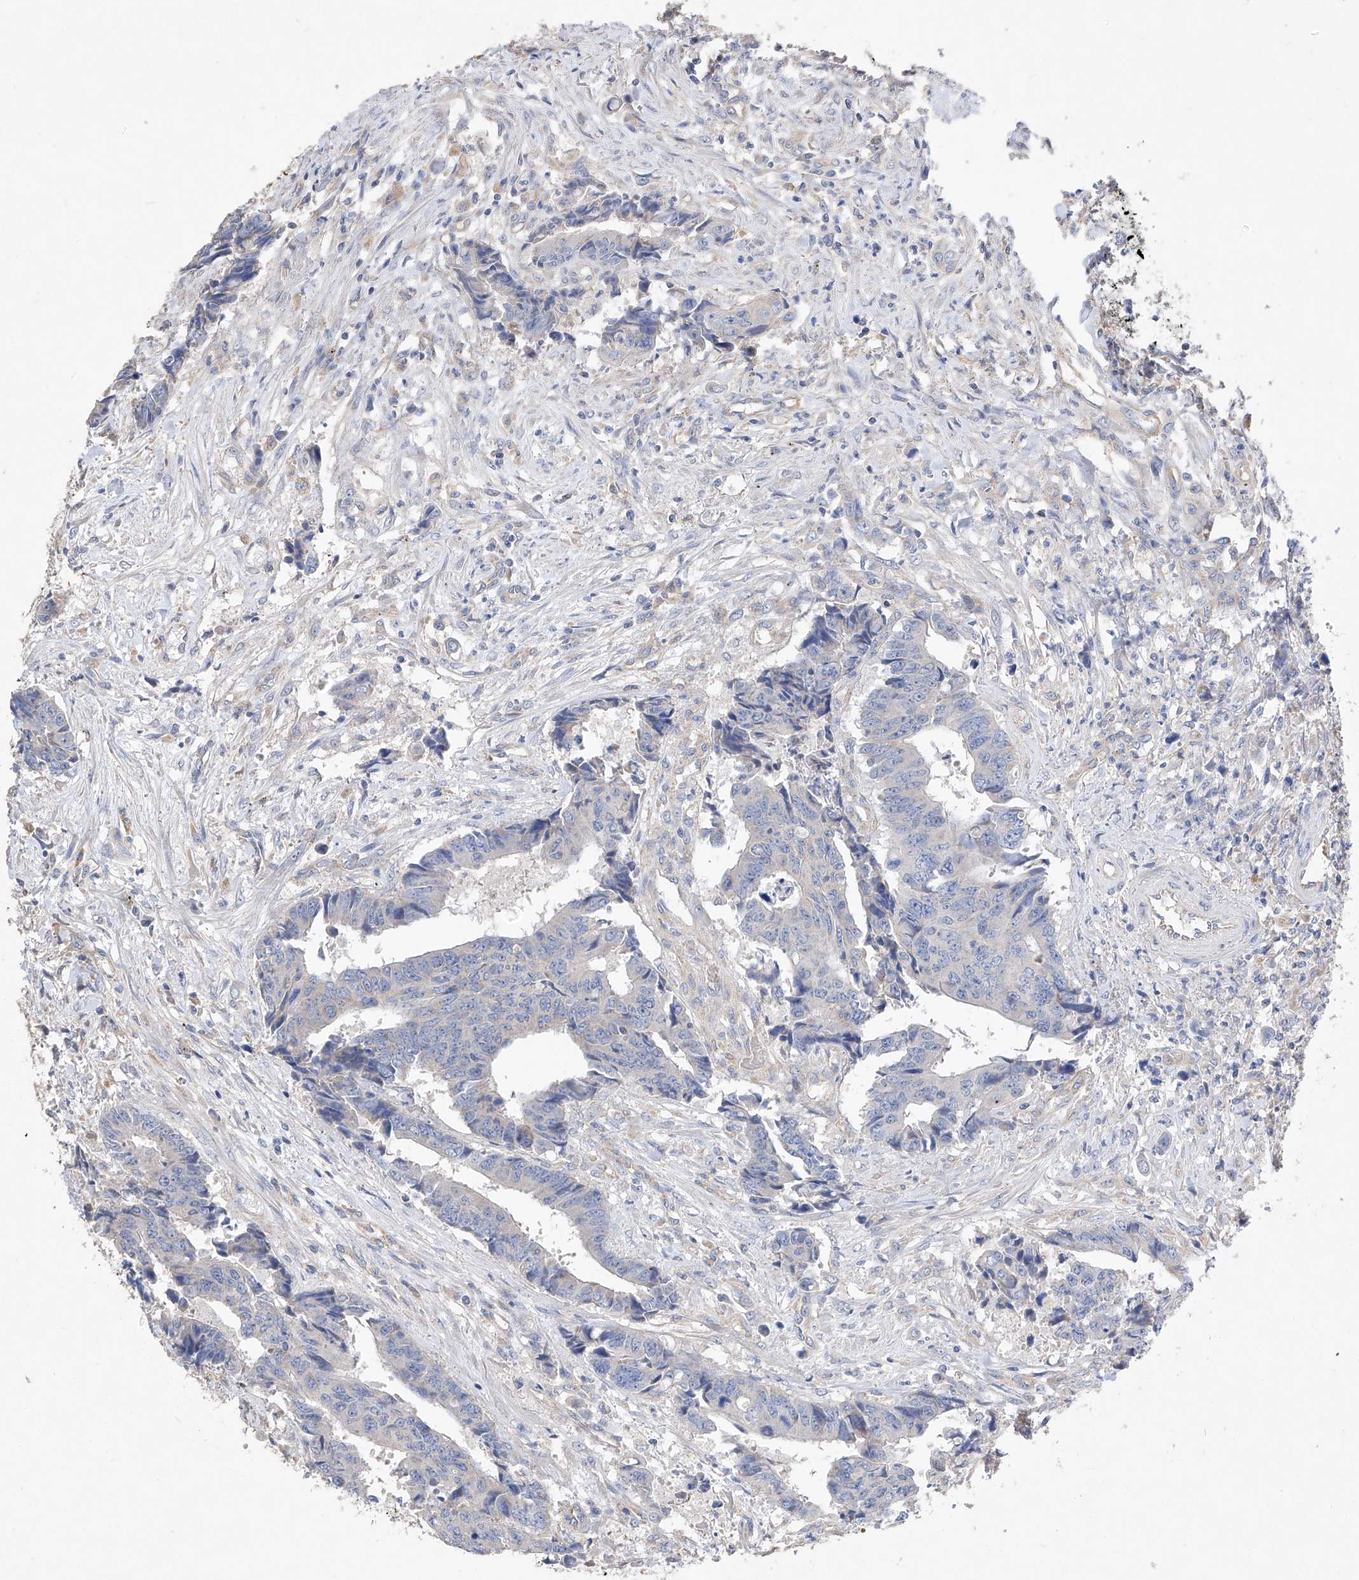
{"staining": {"intensity": "negative", "quantity": "none", "location": "none"}, "tissue": "colorectal cancer", "cell_type": "Tumor cells", "image_type": "cancer", "snomed": [{"axis": "morphology", "description": "Adenocarcinoma, NOS"}, {"axis": "topography", "description": "Rectum"}], "caption": "IHC photomicrograph of neoplastic tissue: human adenocarcinoma (colorectal) stained with DAB (3,3'-diaminobenzidine) shows no significant protein expression in tumor cells.", "gene": "AMD1", "patient": {"sex": "male", "age": 84}}